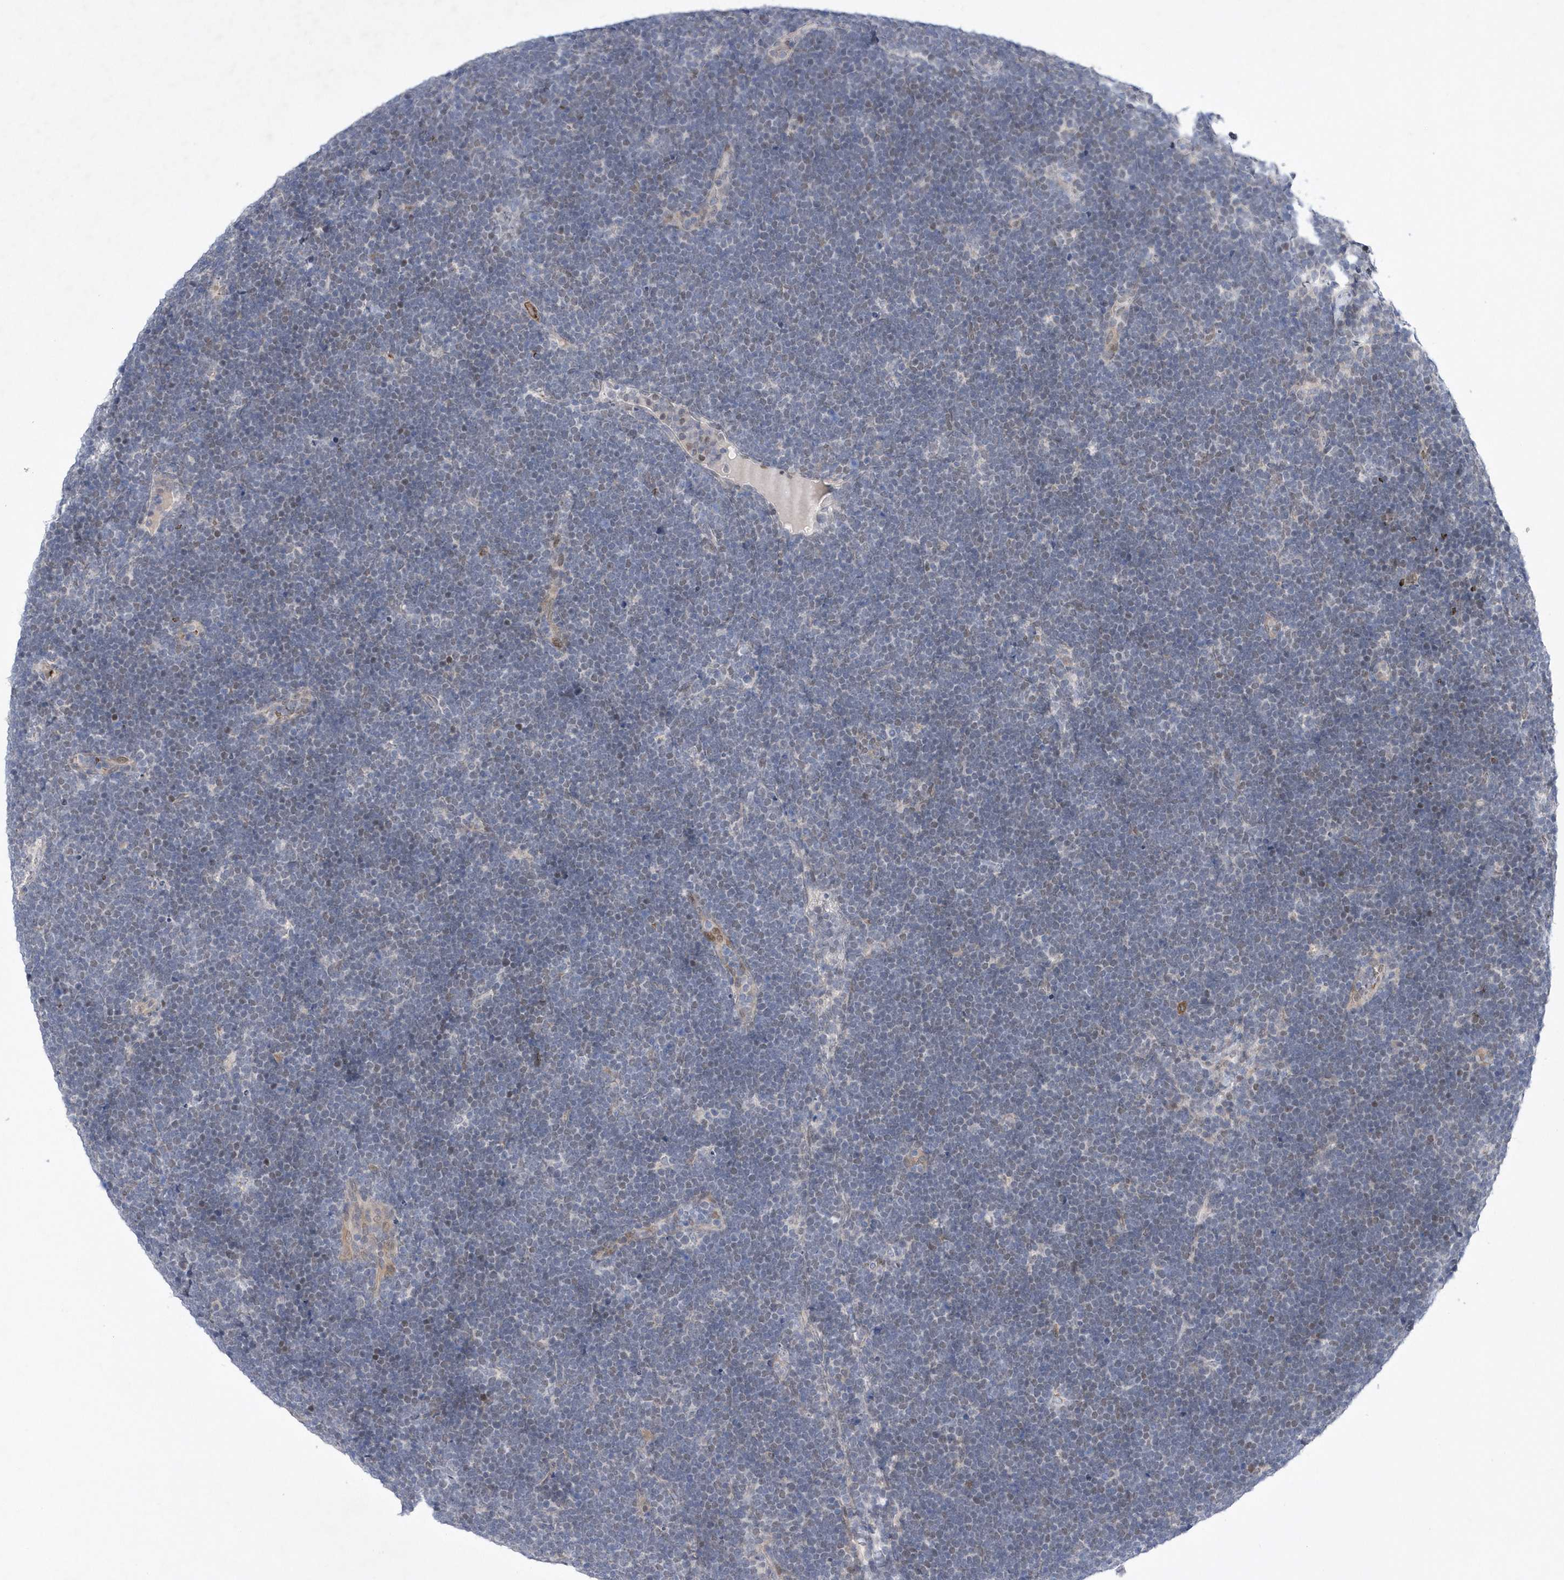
{"staining": {"intensity": "negative", "quantity": "none", "location": "none"}, "tissue": "lymphoma", "cell_type": "Tumor cells", "image_type": "cancer", "snomed": [{"axis": "morphology", "description": "Malignant lymphoma, non-Hodgkin's type, High grade"}, {"axis": "topography", "description": "Lymph node"}], "caption": "The immunohistochemistry (IHC) micrograph has no significant positivity in tumor cells of high-grade malignant lymphoma, non-Hodgkin's type tissue.", "gene": "ZNF875", "patient": {"sex": "male", "age": 13}}